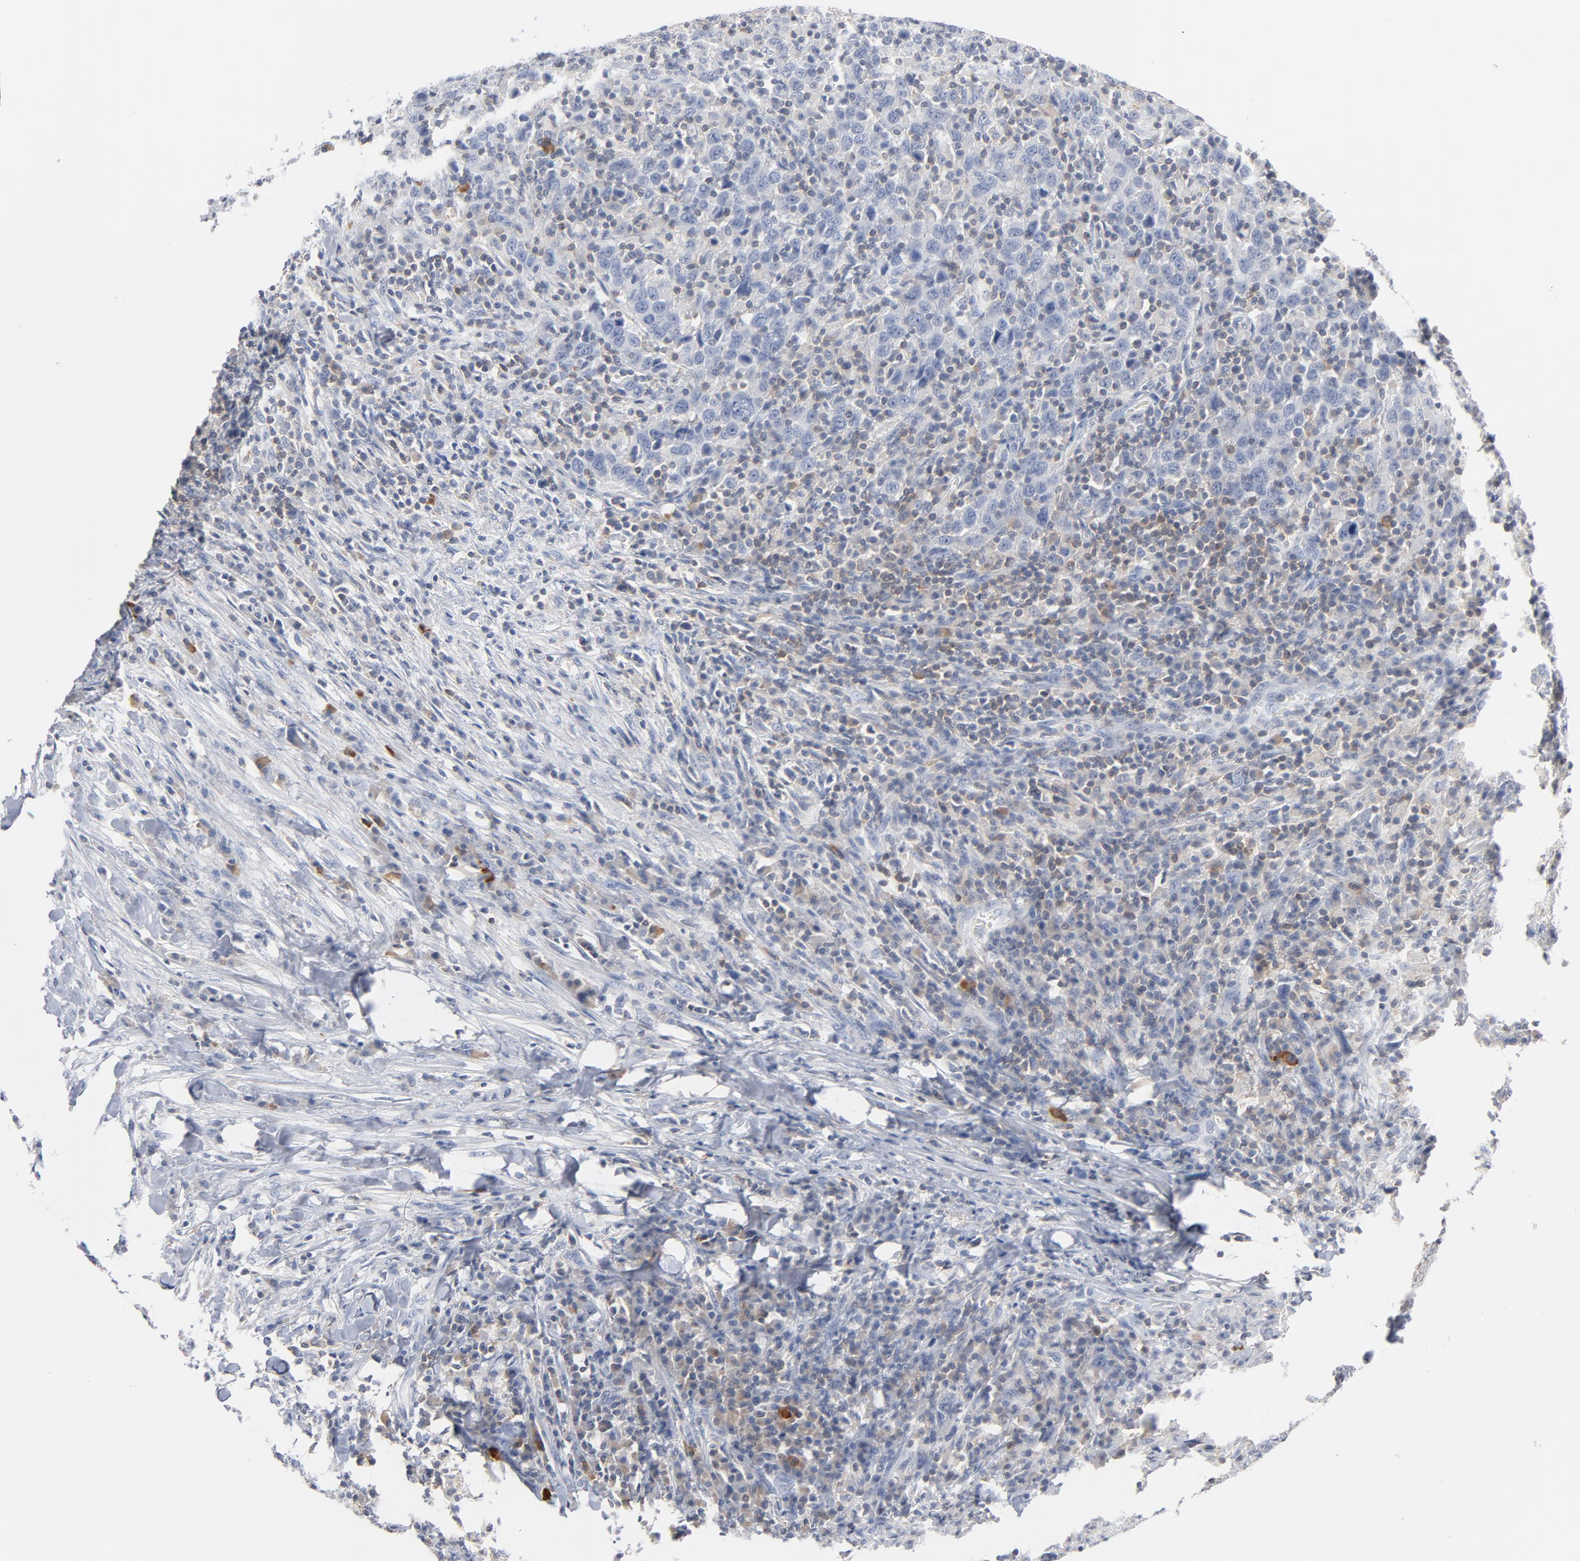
{"staining": {"intensity": "weak", "quantity": "<25%", "location": "cytoplasmic/membranous"}, "tissue": "urothelial cancer", "cell_type": "Tumor cells", "image_type": "cancer", "snomed": [{"axis": "morphology", "description": "Urothelial carcinoma, High grade"}, {"axis": "topography", "description": "Urinary bladder"}], "caption": "Human urothelial cancer stained for a protein using immunohistochemistry reveals no staining in tumor cells.", "gene": "PTK2B", "patient": {"sex": "male", "age": 61}}